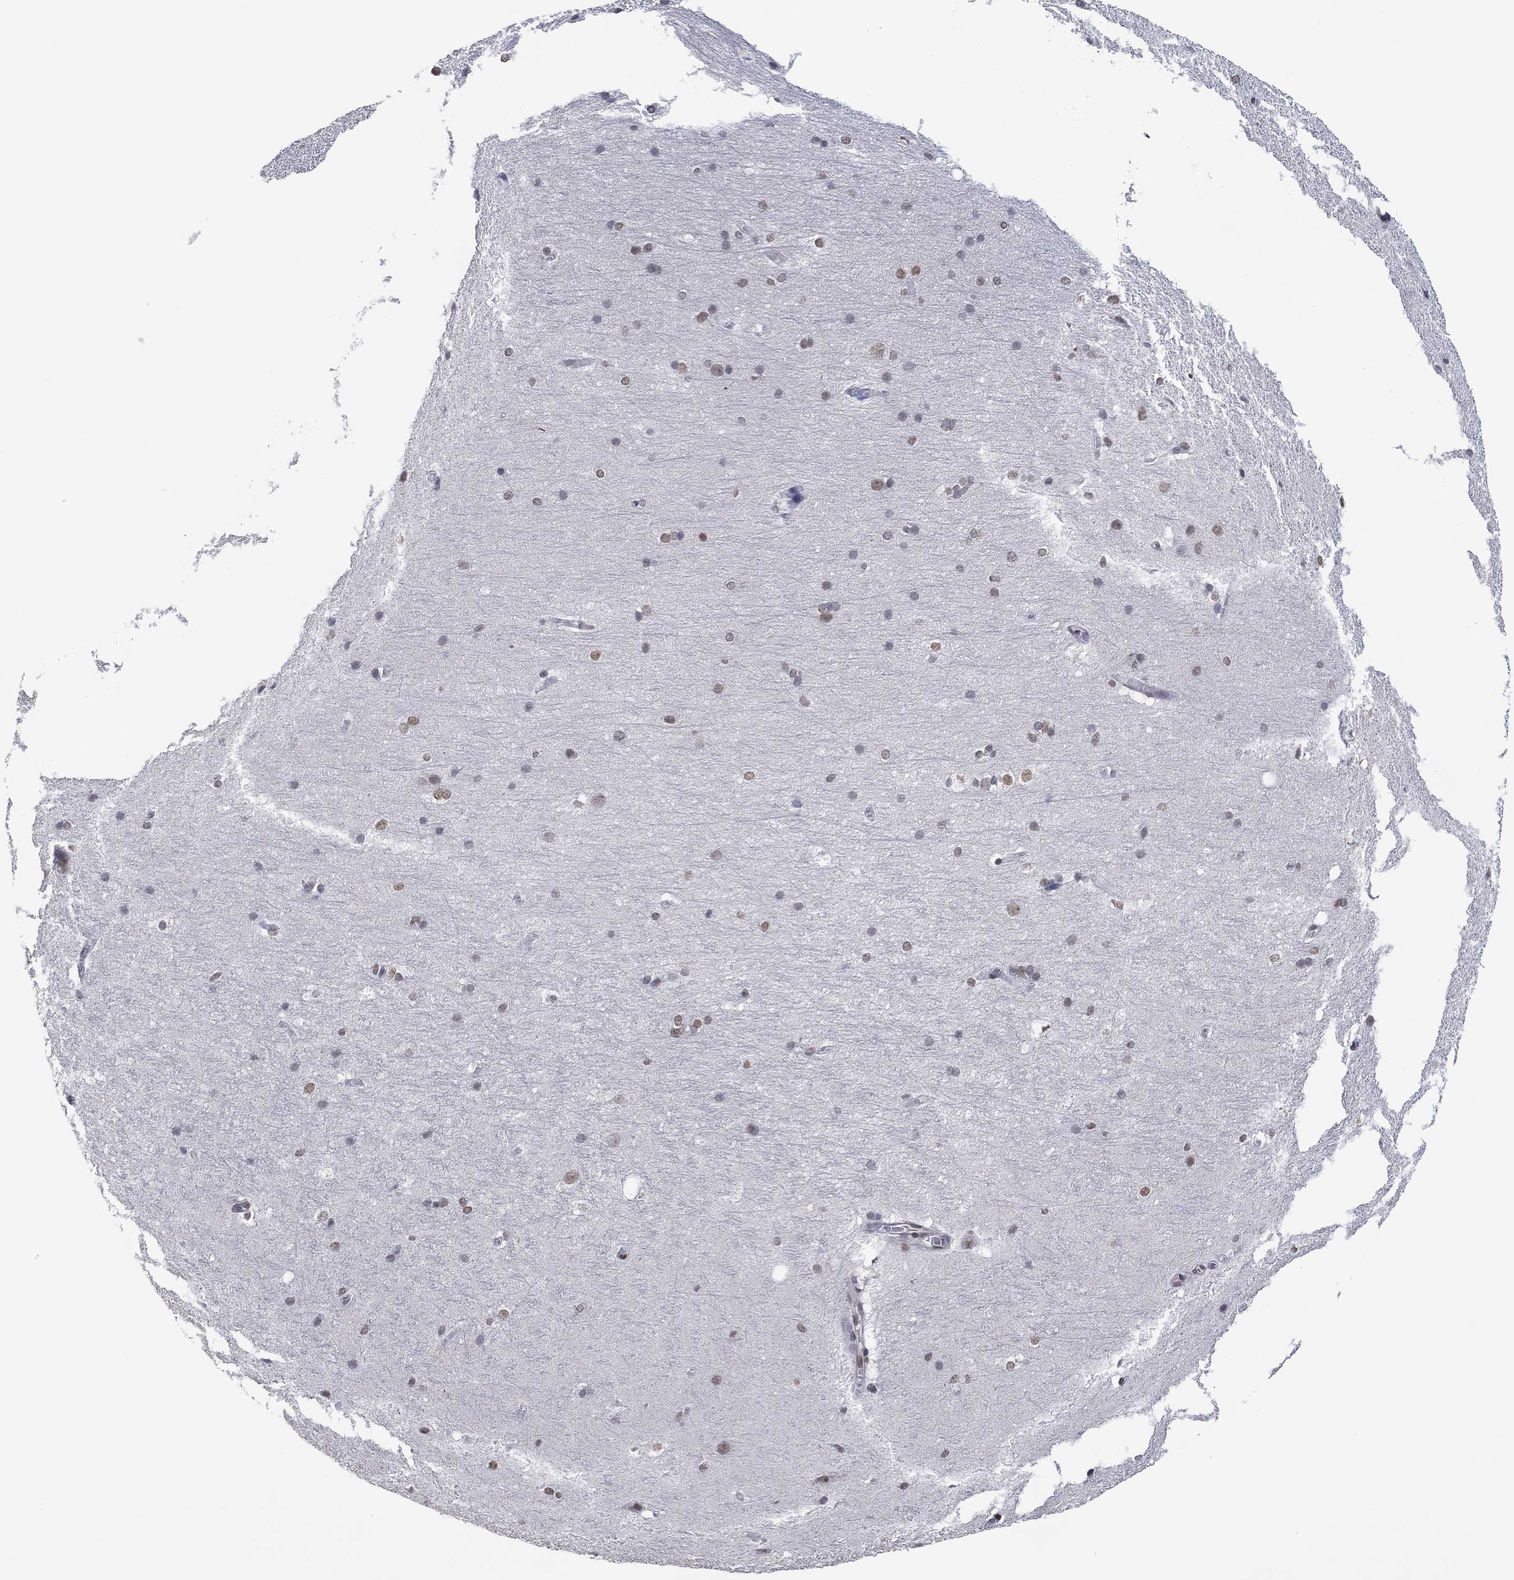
{"staining": {"intensity": "weak", "quantity": "<25%", "location": "nuclear"}, "tissue": "hippocampus", "cell_type": "Glial cells", "image_type": "normal", "snomed": [{"axis": "morphology", "description": "Normal tissue, NOS"}, {"axis": "topography", "description": "Cerebral cortex"}, {"axis": "topography", "description": "Hippocampus"}], "caption": "Immunohistochemical staining of normal human hippocampus displays no significant expression in glial cells.", "gene": "EHMT1", "patient": {"sex": "female", "age": 19}}